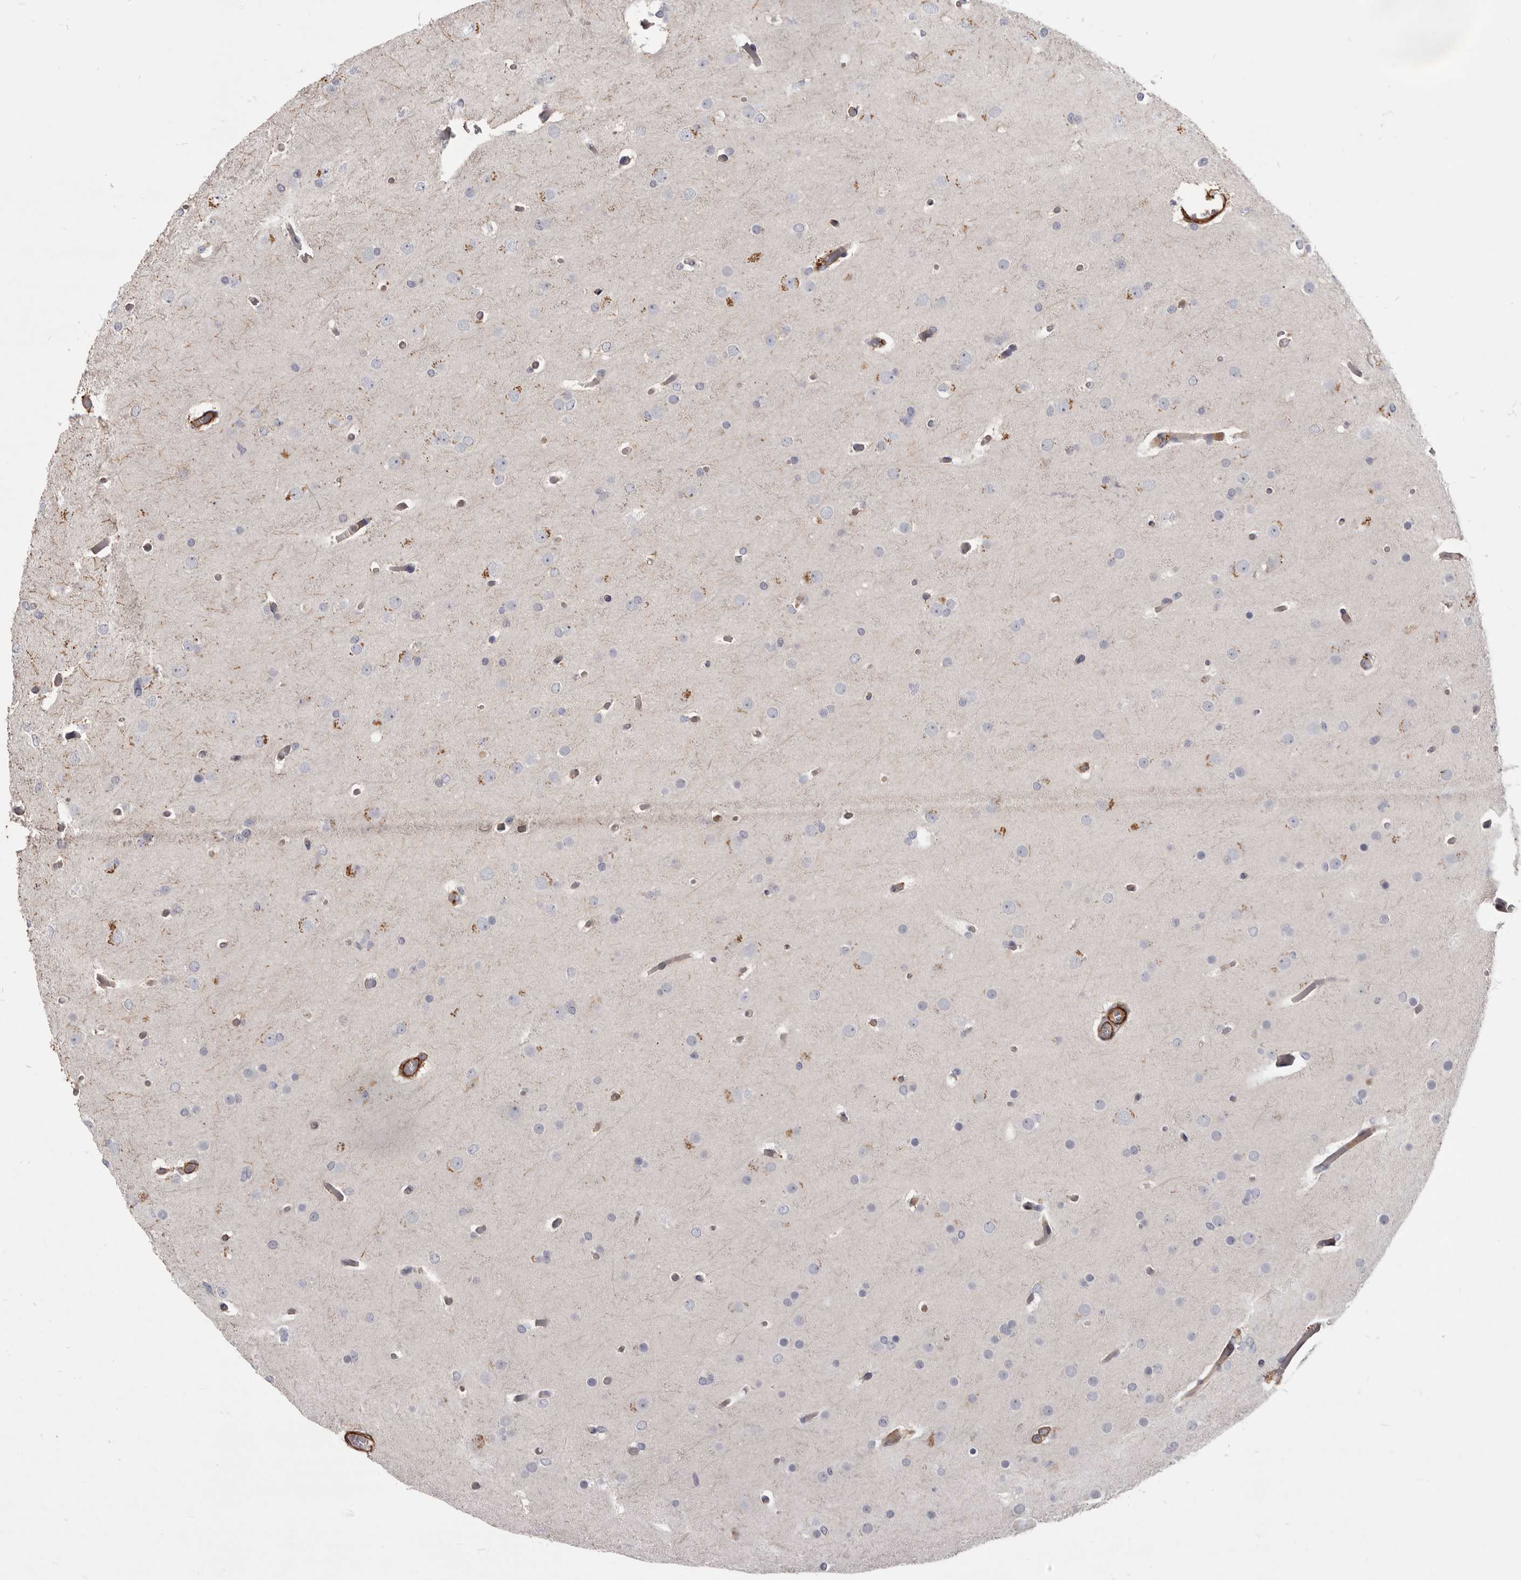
{"staining": {"intensity": "negative", "quantity": "none", "location": "none"}, "tissue": "glioma", "cell_type": "Tumor cells", "image_type": "cancer", "snomed": [{"axis": "morphology", "description": "Glioma, malignant, High grade"}, {"axis": "topography", "description": "Cerebral cortex"}], "caption": "Tumor cells are negative for protein expression in human glioma.", "gene": "CGN", "patient": {"sex": "female", "age": 36}}